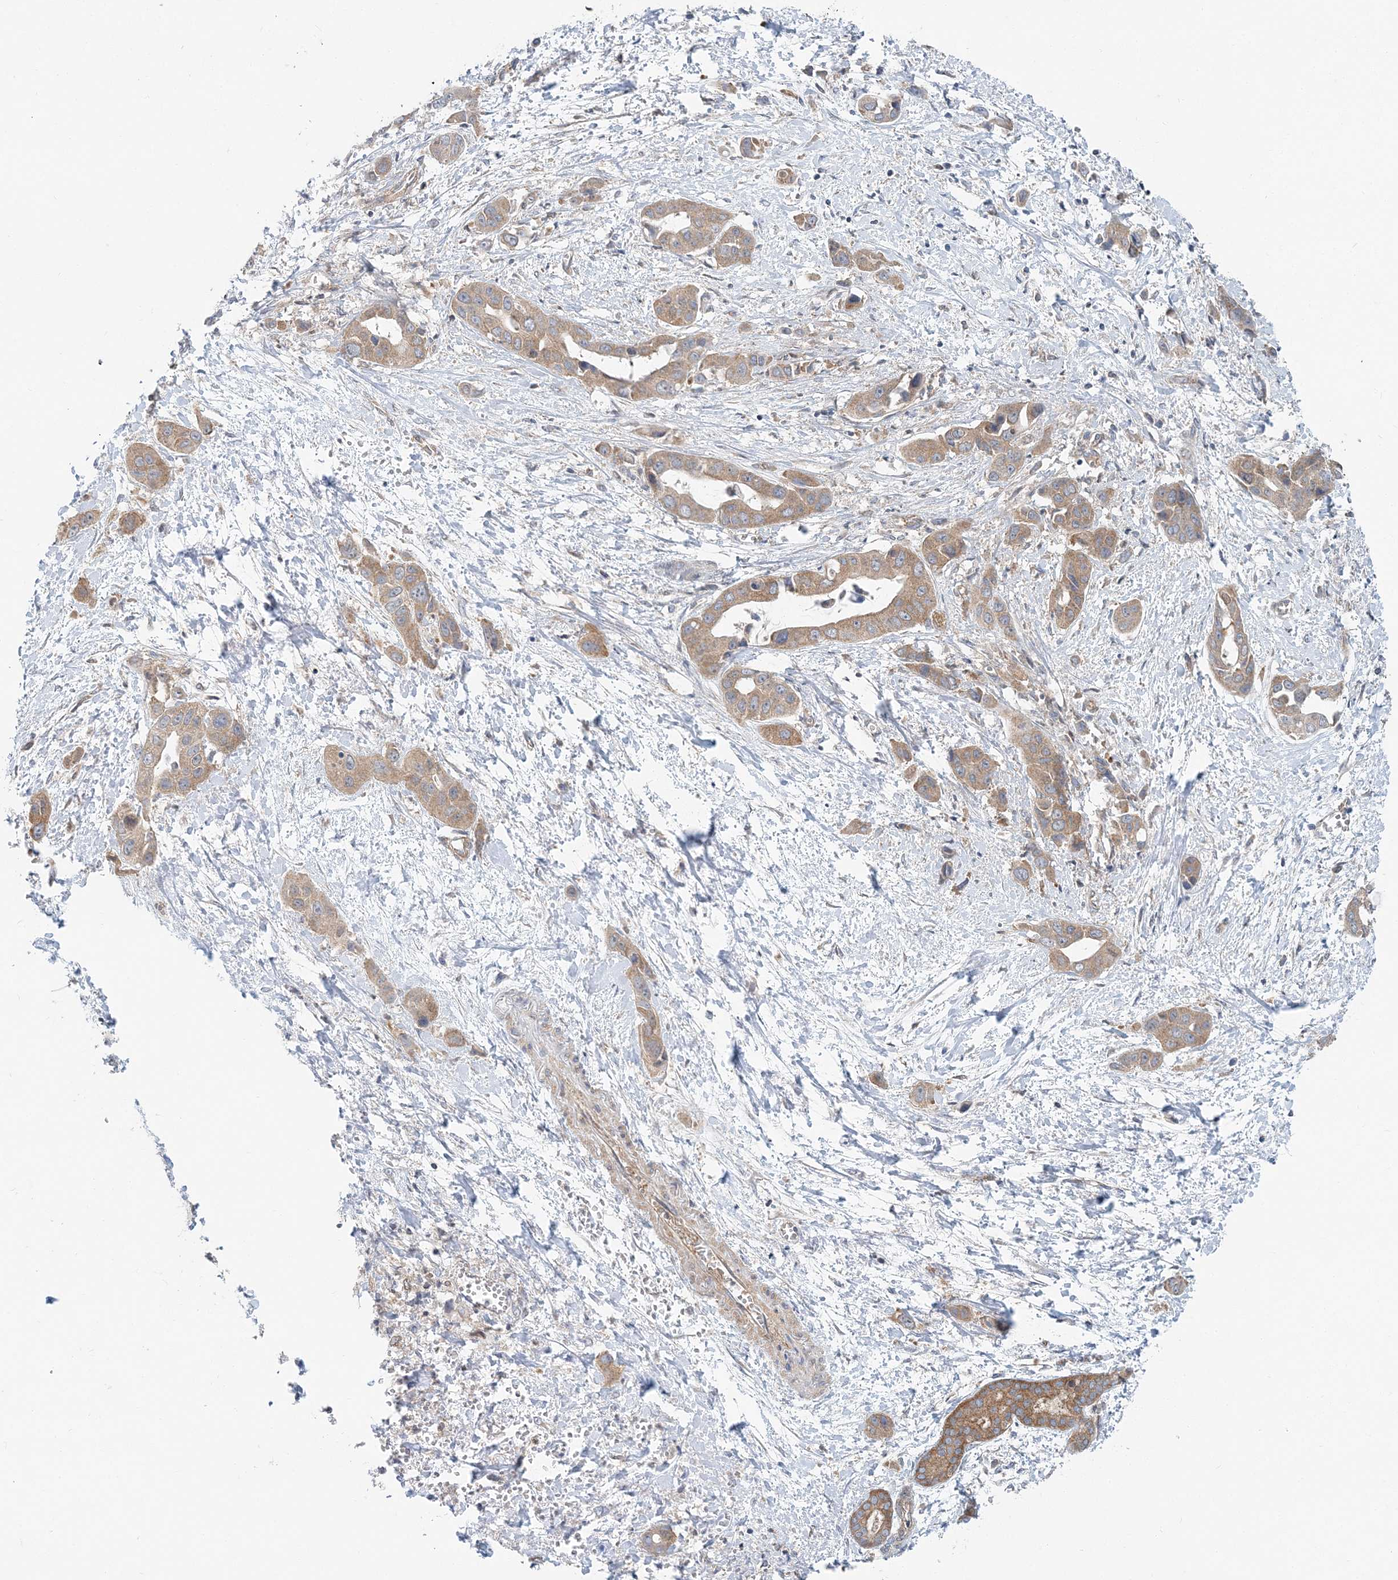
{"staining": {"intensity": "moderate", "quantity": ">75%", "location": "cytoplasmic/membranous"}, "tissue": "liver cancer", "cell_type": "Tumor cells", "image_type": "cancer", "snomed": [{"axis": "morphology", "description": "Cholangiocarcinoma"}, {"axis": "topography", "description": "Liver"}], "caption": "Immunohistochemistry (IHC) (DAB (3,3'-diaminobenzidine)) staining of human liver cholangiocarcinoma demonstrates moderate cytoplasmic/membranous protein staining in approximately >75% of tumor cells. (brown staining indicates protein expression, while blue staining denotes nuclei).", "gene": "MOB4", "patient": {"sex": "female", "age": 52}}